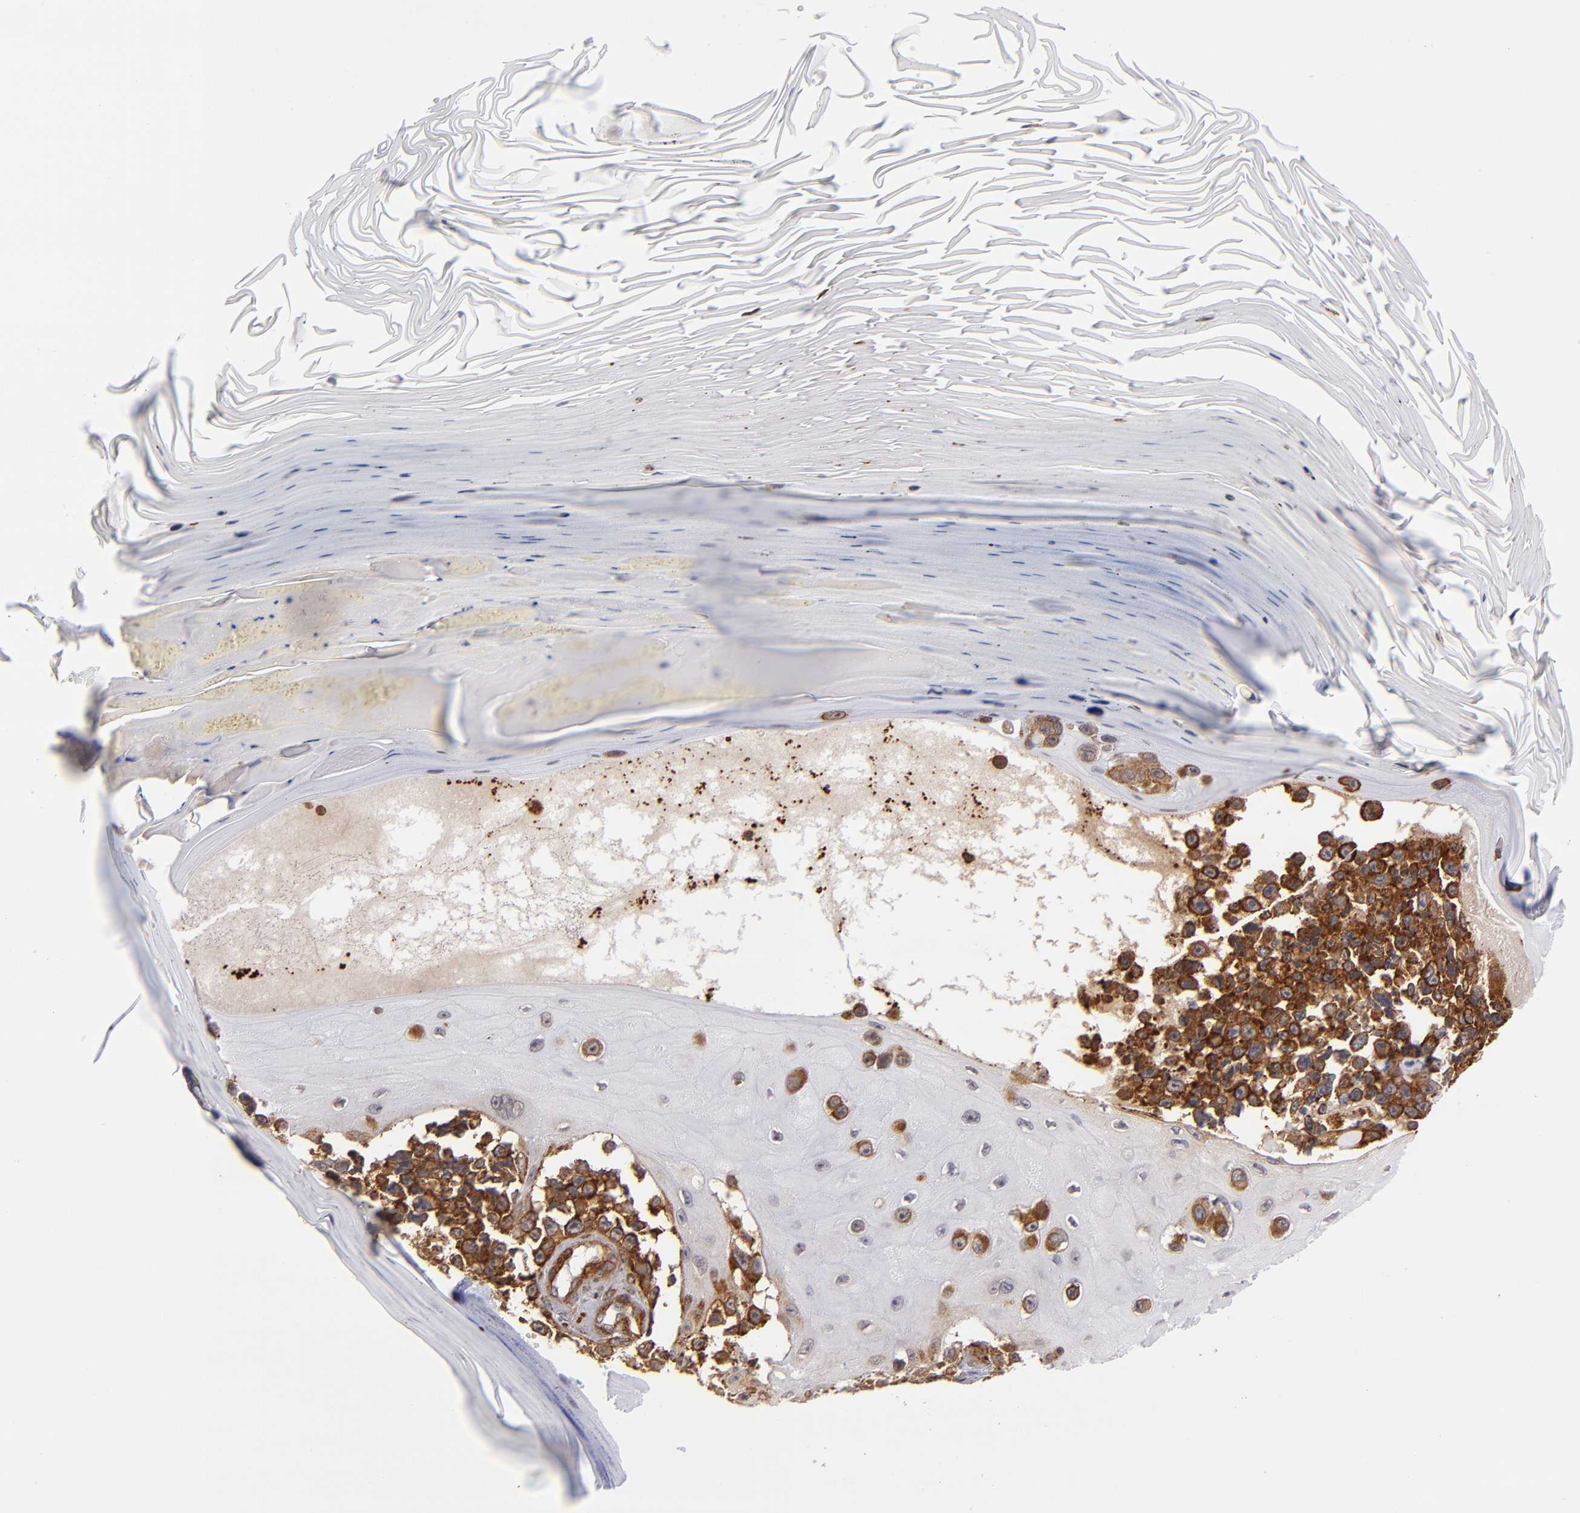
{"staining": {"intensity": "moderate", "quantity": ">75%", "location": "cytoplasmic/membranous"}, "tissue": "melanoma", "cell_type": "Tumor cells", "image_type": "cancer", "snomed": [{"axis": "morphology", "description": "Malignant melanoma, NOS"}, {"axis": "topography", "description": "Skin"}], "caption": "Human malignant melanoma stained with a brown dye exhibits moderate cytoplasmic/membranous positive positivity in approximately >75% of tumor cells.", "gene": "LAMC1", "patient": {"sex": "female", "age": 82}}